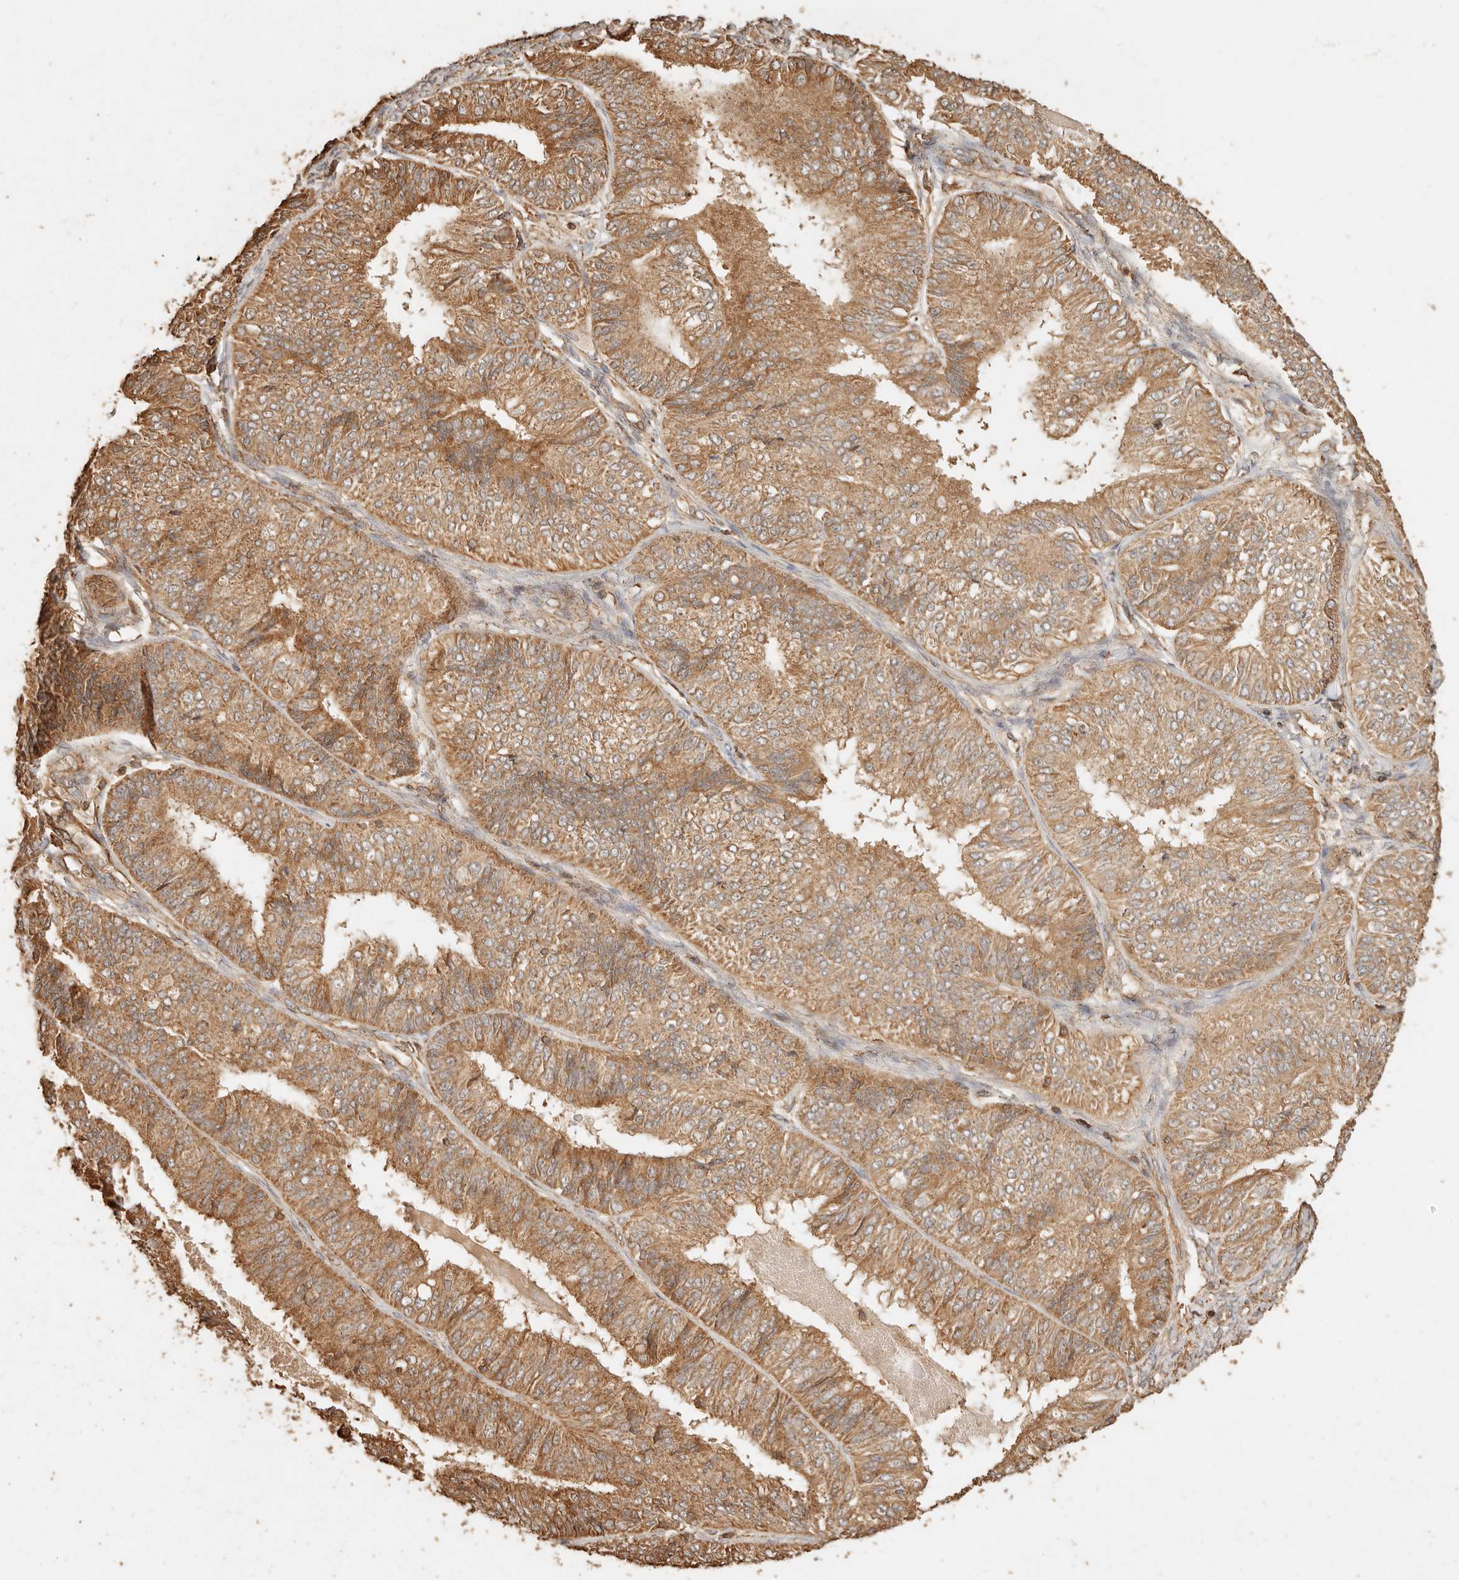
{"staining": {"intensity": "moderate", "quantity": ">75%", "location": "cytoplasmic/membranous"}, "tissue": "endometrial cancer", "cell_type": "Tumor cells", "image_type": "cancer", "snomed": [{"axis": "morphology", "description": "Adenocarcinoma, NOS"}, {"axis": "topography", "description": "Endometrium"}], "caption": "A high-resolution histopathology image shows IHC staining of endometrial adenocarcinoma, which displays moderate cytoplasmic/membranous expression in approximately >75% of tumor cells. (Stains: DAB in brown, nuclei in blue, Microscopy: brightfield microscopy at high magnification).", "gene": "FAM180B", "patient": {"sex": "female", "age": 58}}